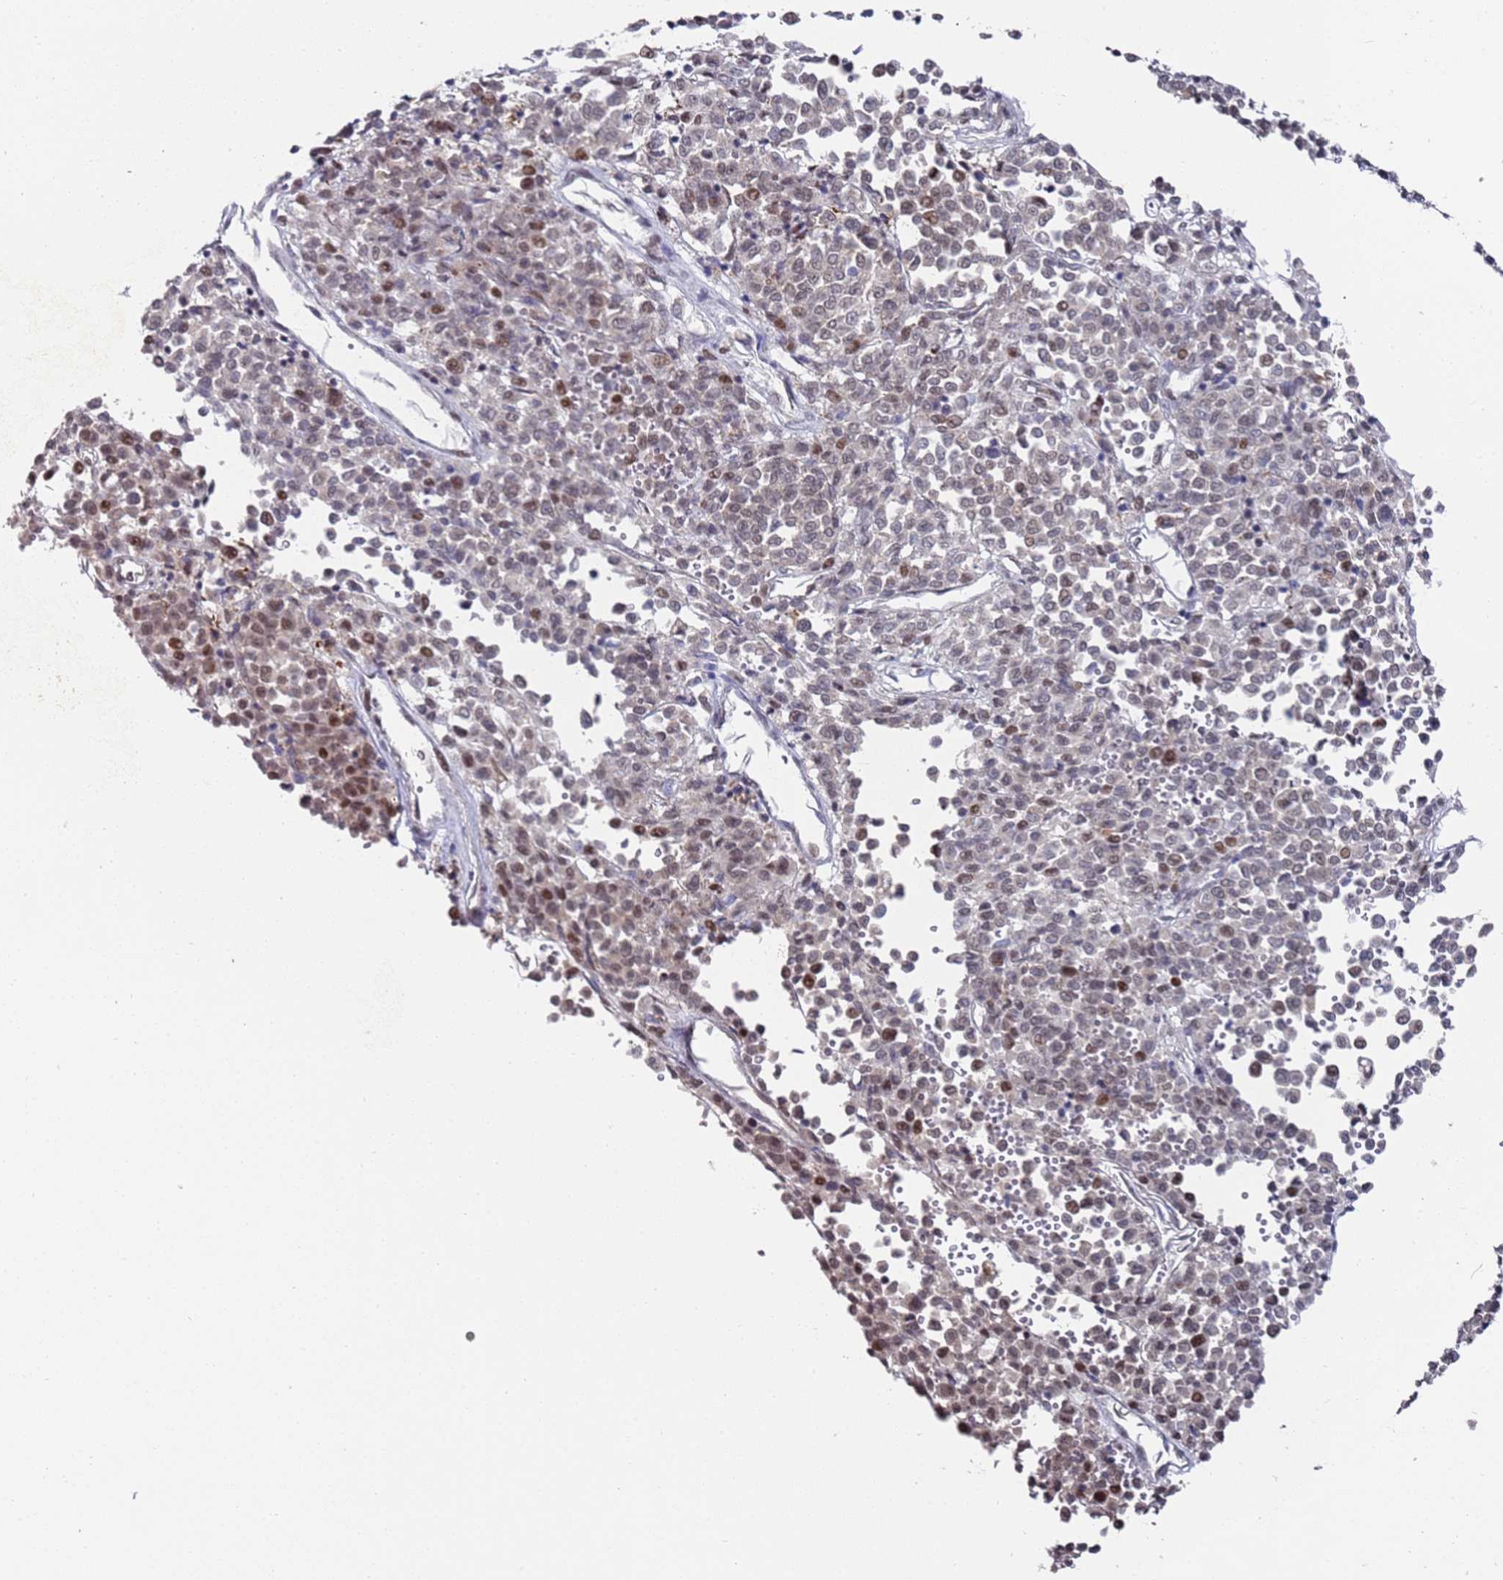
{"staining": {"intensity": "moderate", "quantity": "25%-75%", "location": "nuclear"}, "tissue": "melanoma", "cell_type": "Tumor cells", "image_type": "cancer", "snomed": [{"axis": "morphology", "description": "Malignant melanoma, Metastatic site"}, {"axis": "topography", "description": "Pancreas"}], "caption": "Protein staining of melanoma tissue reveals moderate nuclear expression in approximately 25%-75% of tumor cells.", "gene": "COPS6", "patient": {"sex": "female", "age": 30}}